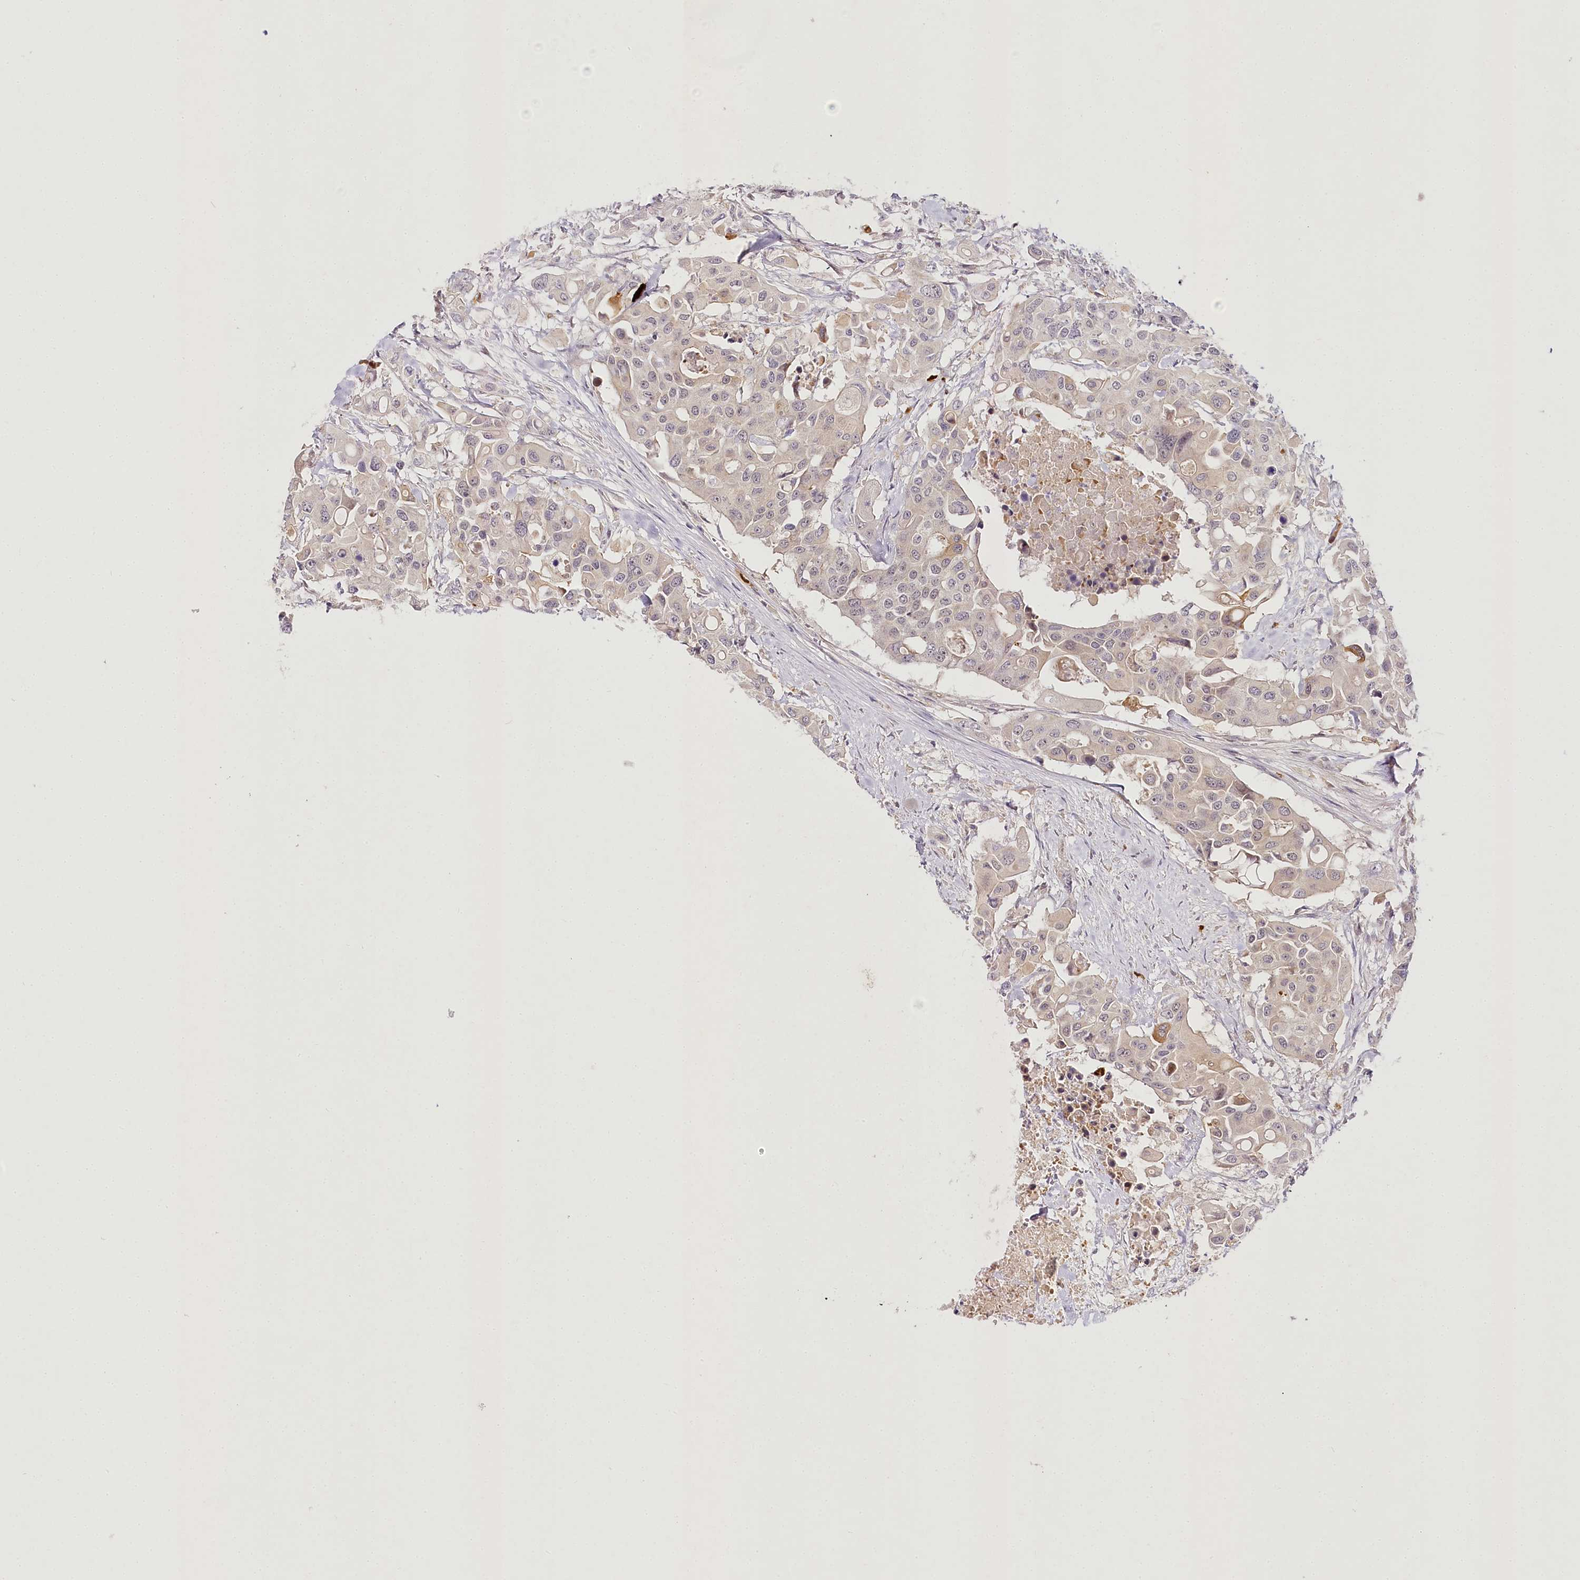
{"staining": {"intensity": "weak", "quantity": "<25%", "location": "cytoplasmic/membranous"}, "tissue": "colorectal cancer", "cell_type": "Tumor cells", "image_type": "cancer", "snomed": [{"axis": "morphology", "description": "Adenocarcinoma, NOS"}, {"axis": "topography", "description": "Colon"}], "caption": "Immunohistochemistry (IHC) histopathology image of neoplastic tissue: human colorectal cancer stained with DAB (3,3'-diaminobenzidine) reveals no significant protein staining in tumor cells. Nuclei are stained in blue.", "gene": "VWA5A", "patient": {"sex": "male", "age": 77}}